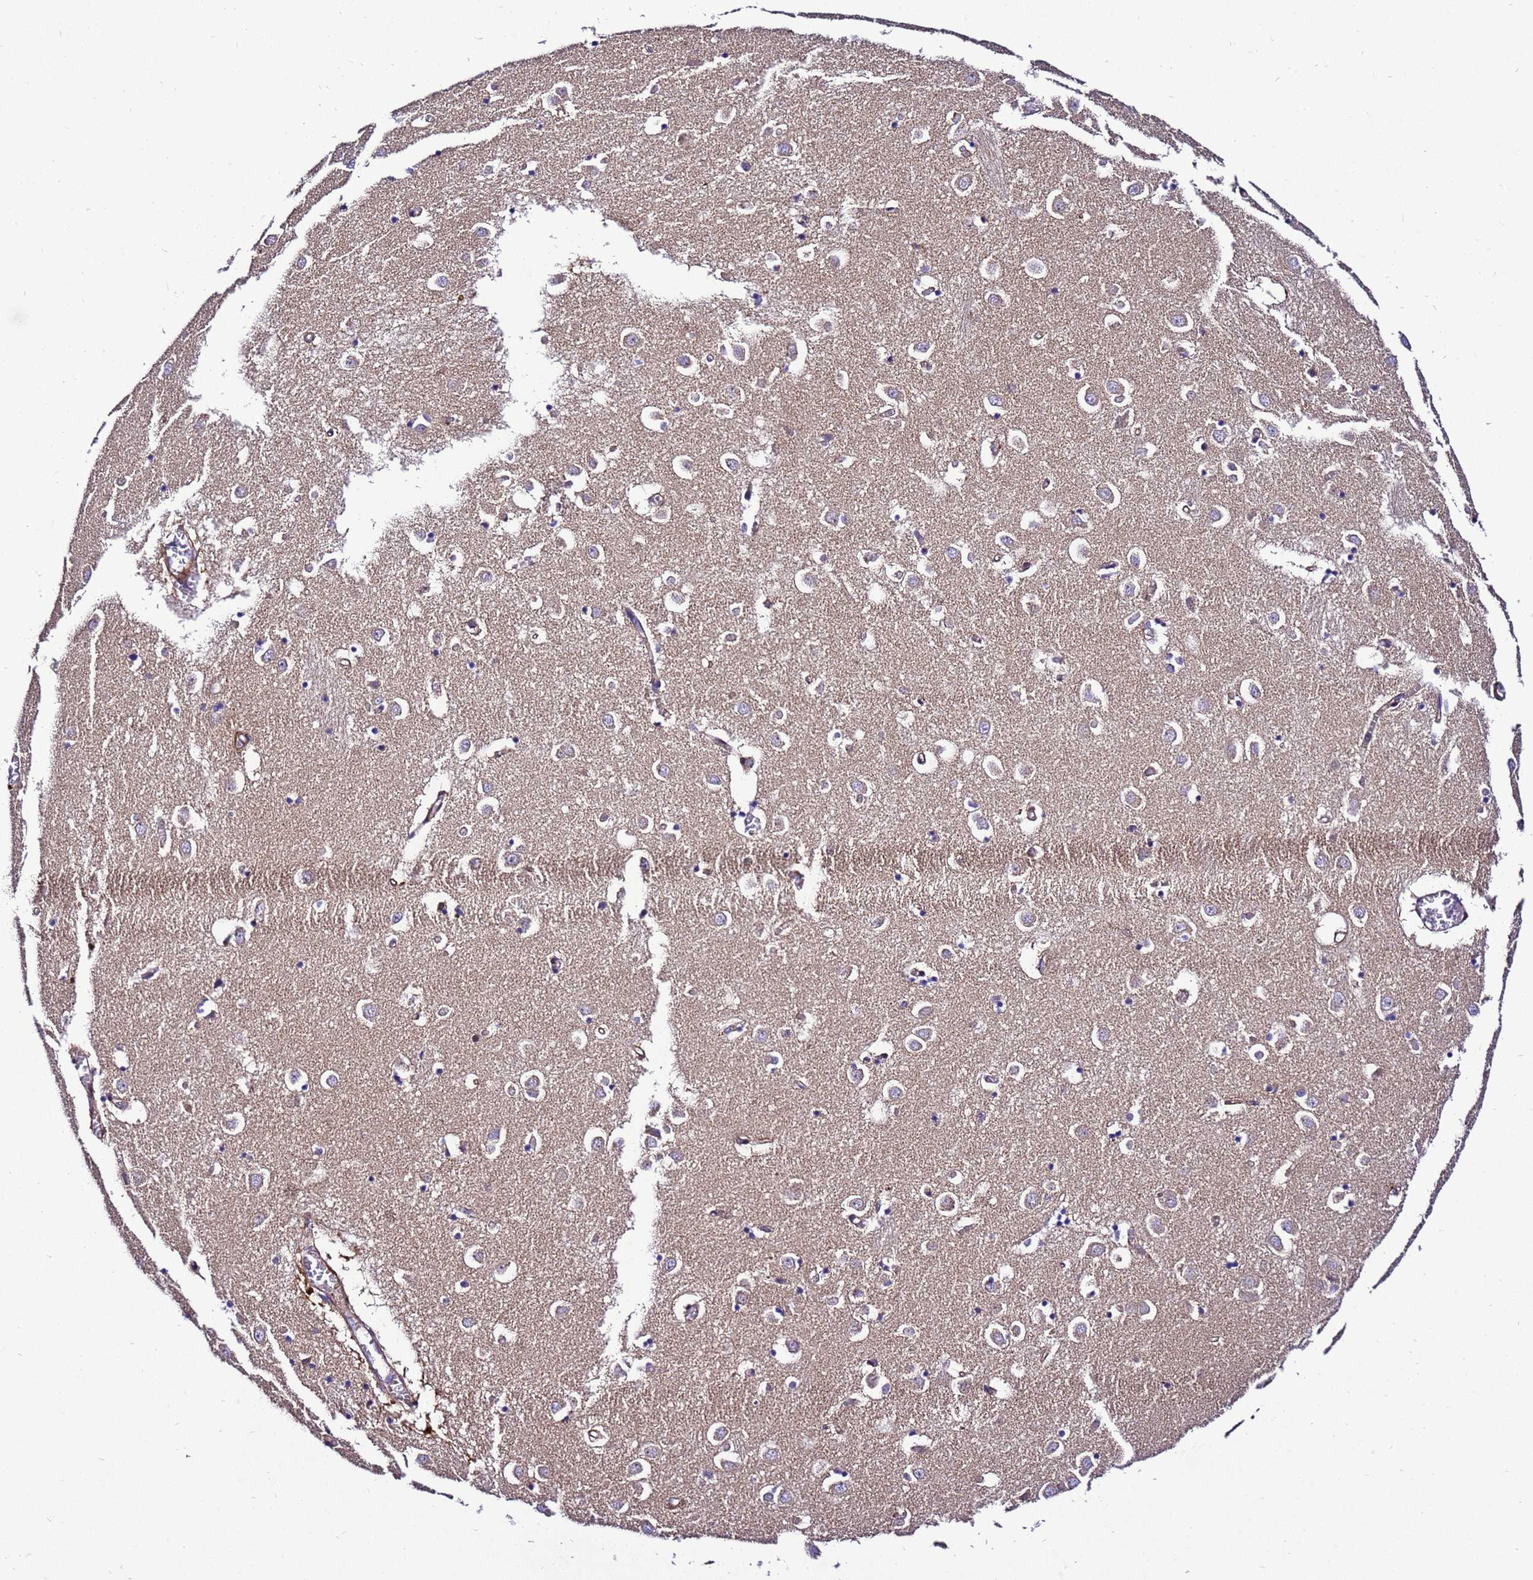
{"staining": {"intensity": "weak", "quantity": "<25%", "location": "cytoplasmic/membranous"}, "tissue": "caudate", "cell_type": "Glial cells", "image_type": "normal", "snomed": [{"axis": "morphology", "description": "Normal tissue, NOS"}, {"axis": "topography", "description": "Lateral ventricle wall"}], "caption": "This is a micrograph of immunohistochemistry staining of benign caudate, which shows no staining in glial cells.", "gene": "ZNF417", "patient": {"sex": "male", "age": 70}}